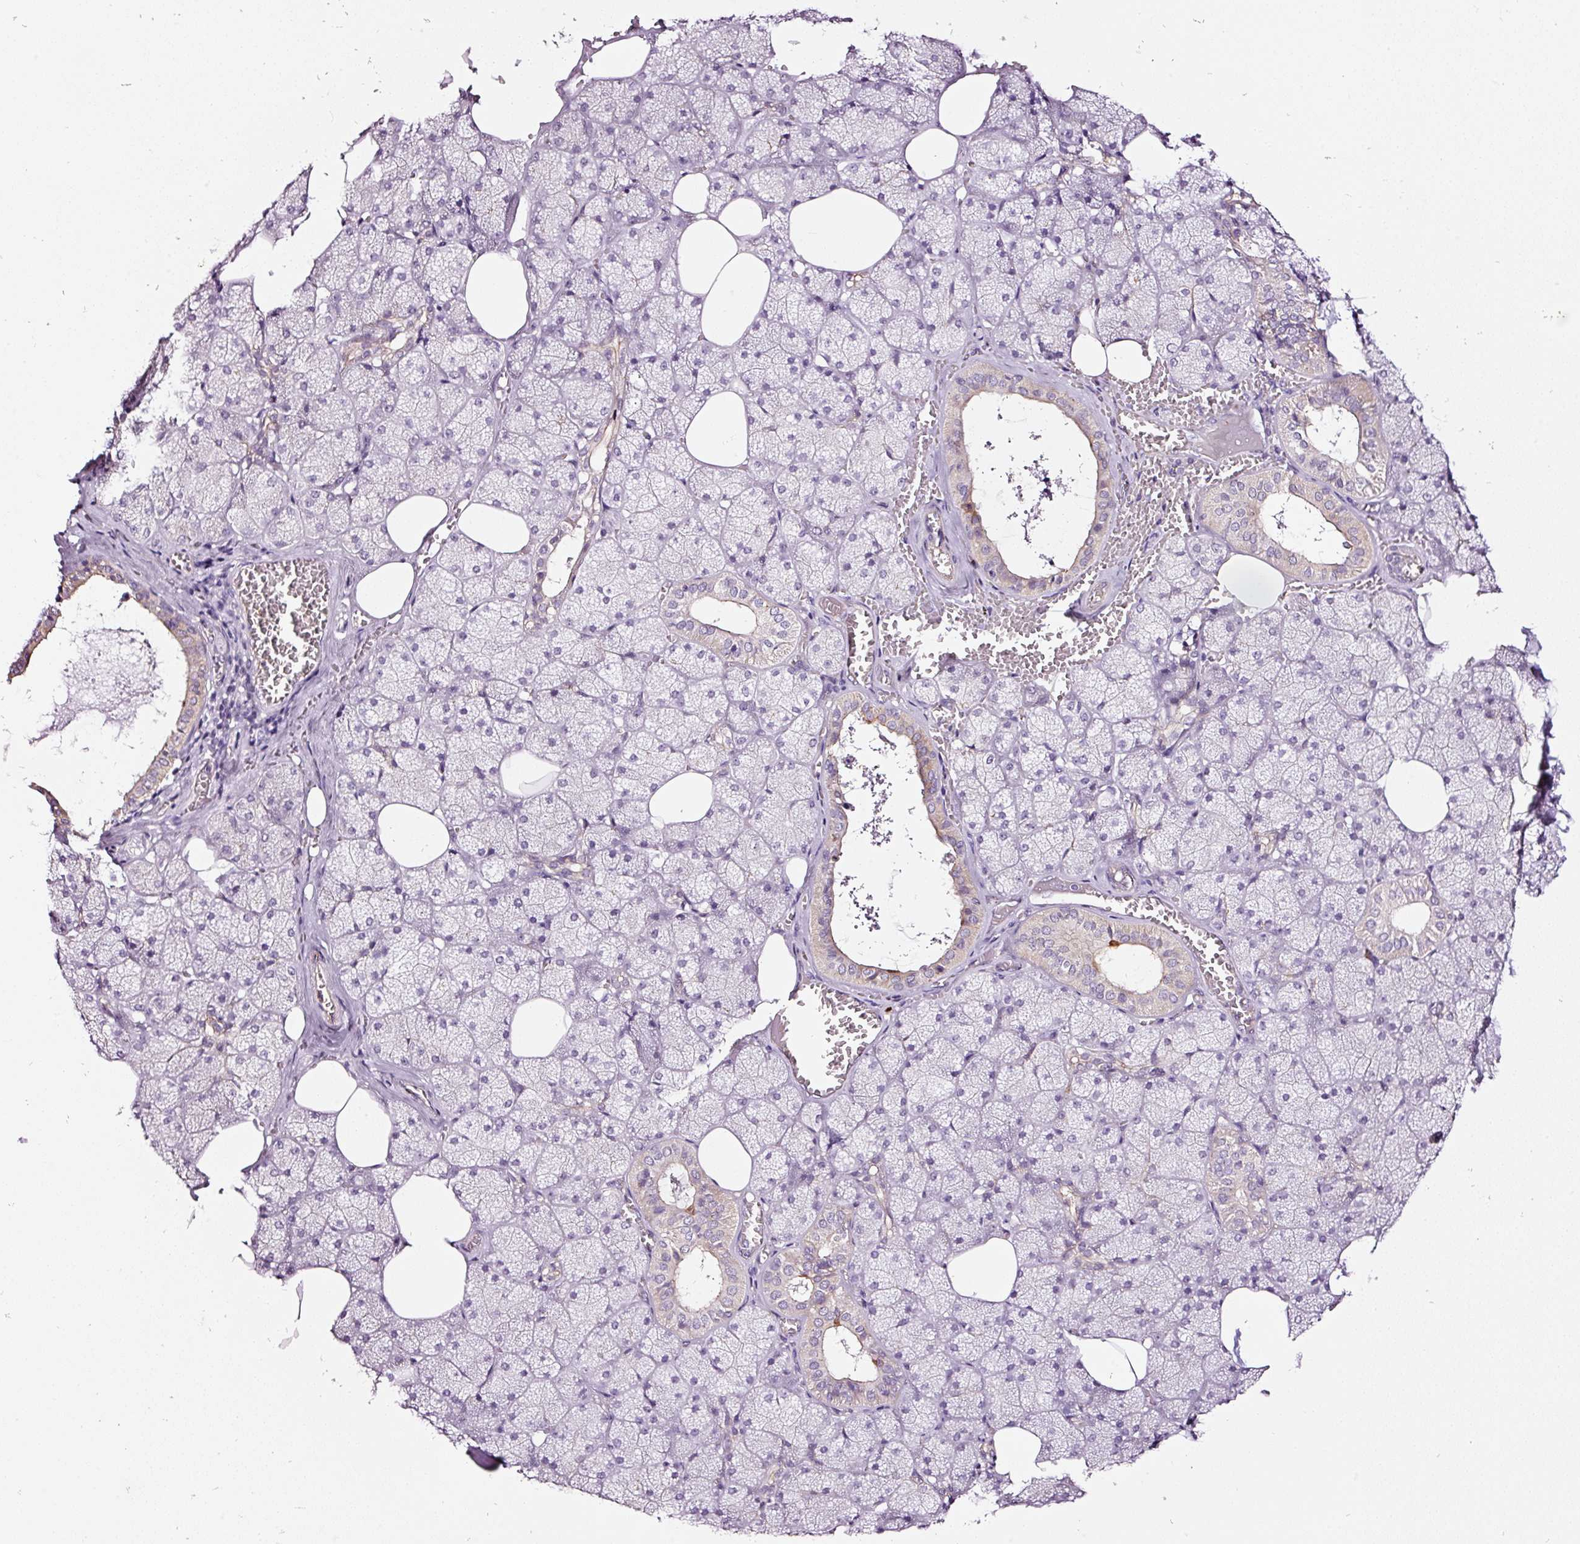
{"staining": {"intensity": "weak", "quantity": "<25%", "location": "cytoplasmic/membranous"}, "tissue": "salivary gland", "cell_type": "Glandular cells", "image_type": "normal", "snomed": [{"axis": "morphology", "description": "Normal tissue, NOS"}, {"axis": "topography", "description": "Salivary gland"}, {"axis": "topography", "description": "Peripheral nerve tissue"}], "caption": "Immunohistochemical staining of unremarkable human salivary gland displays no significant positivity in glandular cells. Nuclei are stained in blue.", "gene": "ABCB4", "patient": {"sex": "male", "age": 38}}